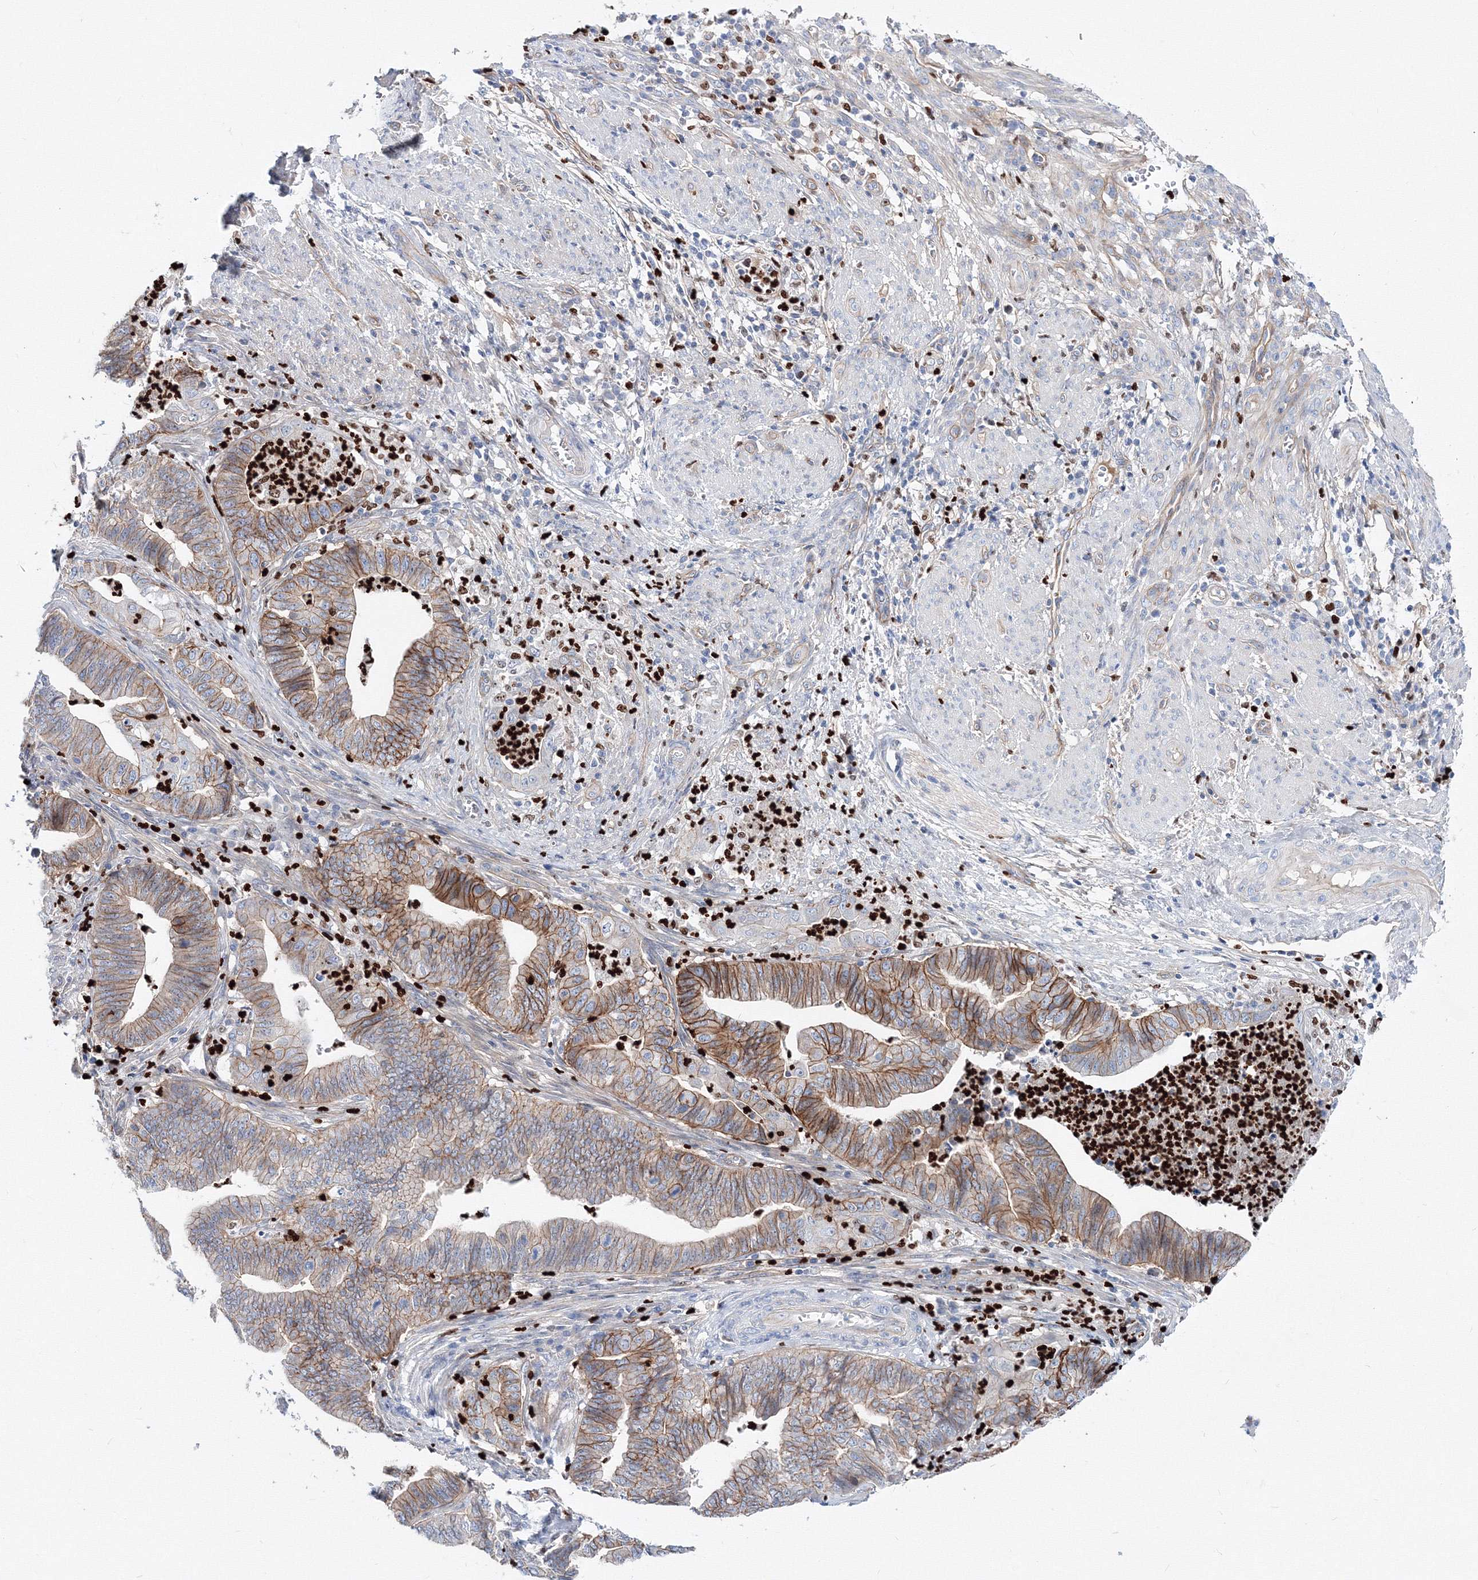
{"staining": {"intensity": "moderate", "quantity": ">75%", "location": "cytoplasmic/membranous"}, "tissue": "endometrial cancer", "cell_type": "Tumor cells", "image_type": "cancer", "snomed": [{"axis": "morphology", "description": "Polyp, NOS"}, {"axis": "morphology", "description": "Adenocarcinoma, NOS"}, {"axis": "morphology", "description": "Adenoma, NOS"}, {"axis": "topography", "description": "Endometrium"}], "caption": "Endometrial polyp was stained to show a protein in brown. There is medium levels of moderate cytoplasmic/membranous staining in about >75% of tumor cells. Nuclei are stained in blue.", "gene": "C11orf52", "patient": {"sex": "female", "age": 79}}